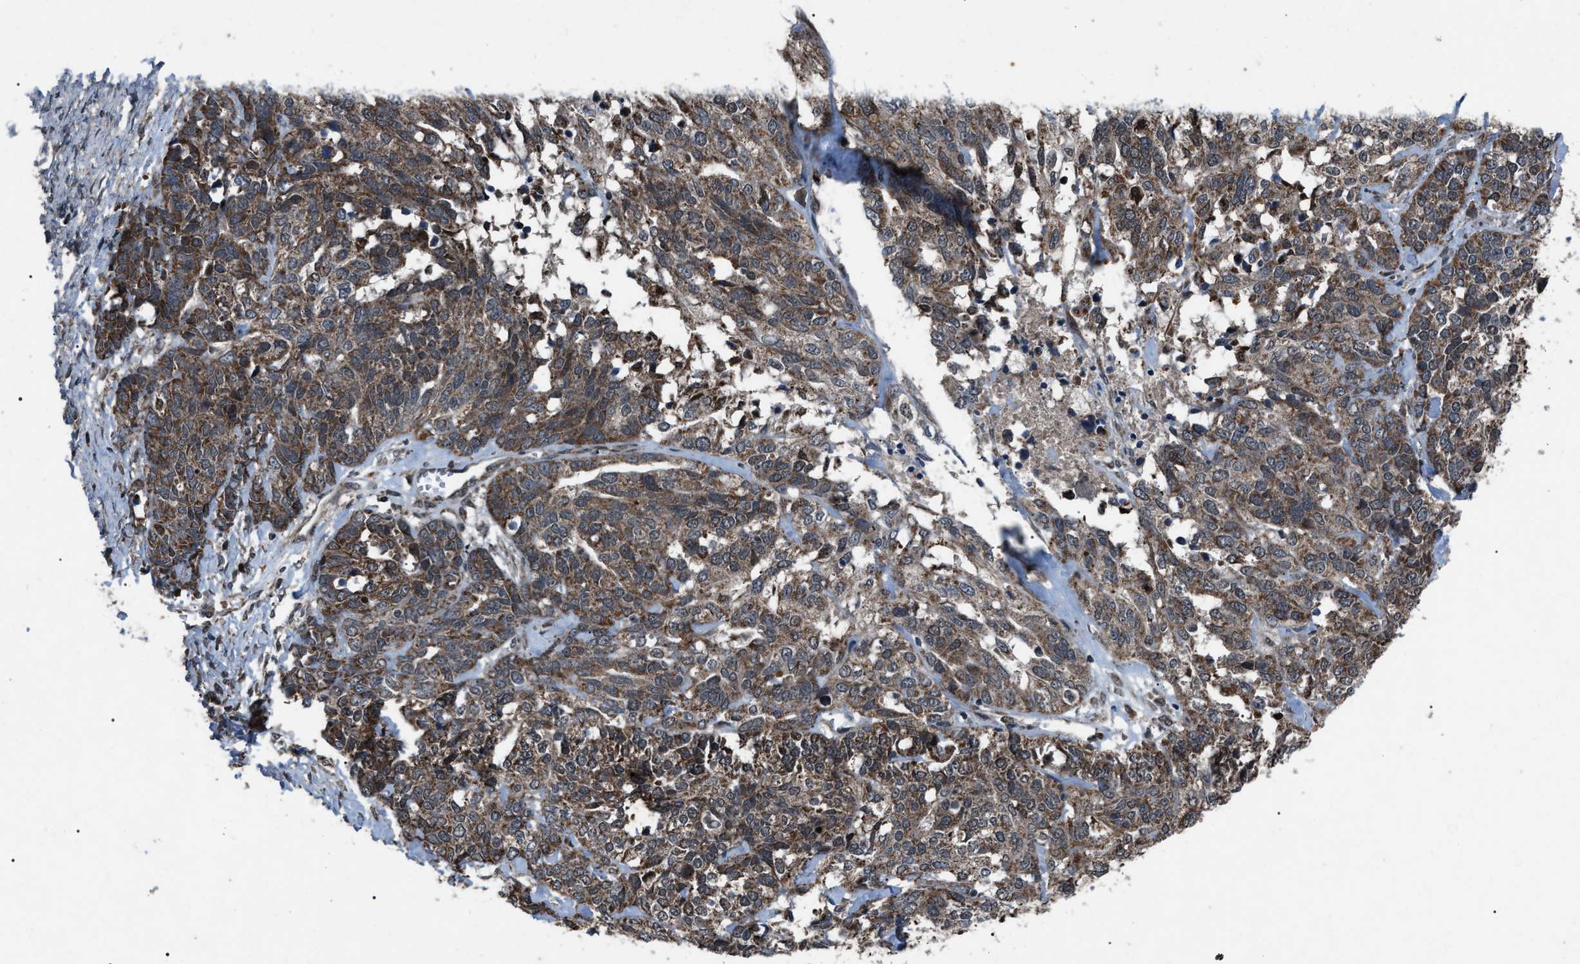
{"staining": {"intensity": "moderate", "quantity": ">75%", "location": "cytoplasmic/membranous"}, "tissue": "ovarian cancer", "cell_type": "Tumor cells", "image_type": "cancer", "snomed": [{"axis": "morphology", "description": "Cystadenocarcinoma, serous, NOS"}, {"axis": "topography", "description": "Ovary"}], "caption": "Moderate cytoplasmic/membranous staining is seen in about >75% of tumor cells in serous cystadenocarcinoma (ovarian). (DAB (3,3'-diaminobenzidine) IHC with brightfield microscopy, high magnification).", "gene": "ZFAND2A", "patient": {"sex": "female", "age": 44}}